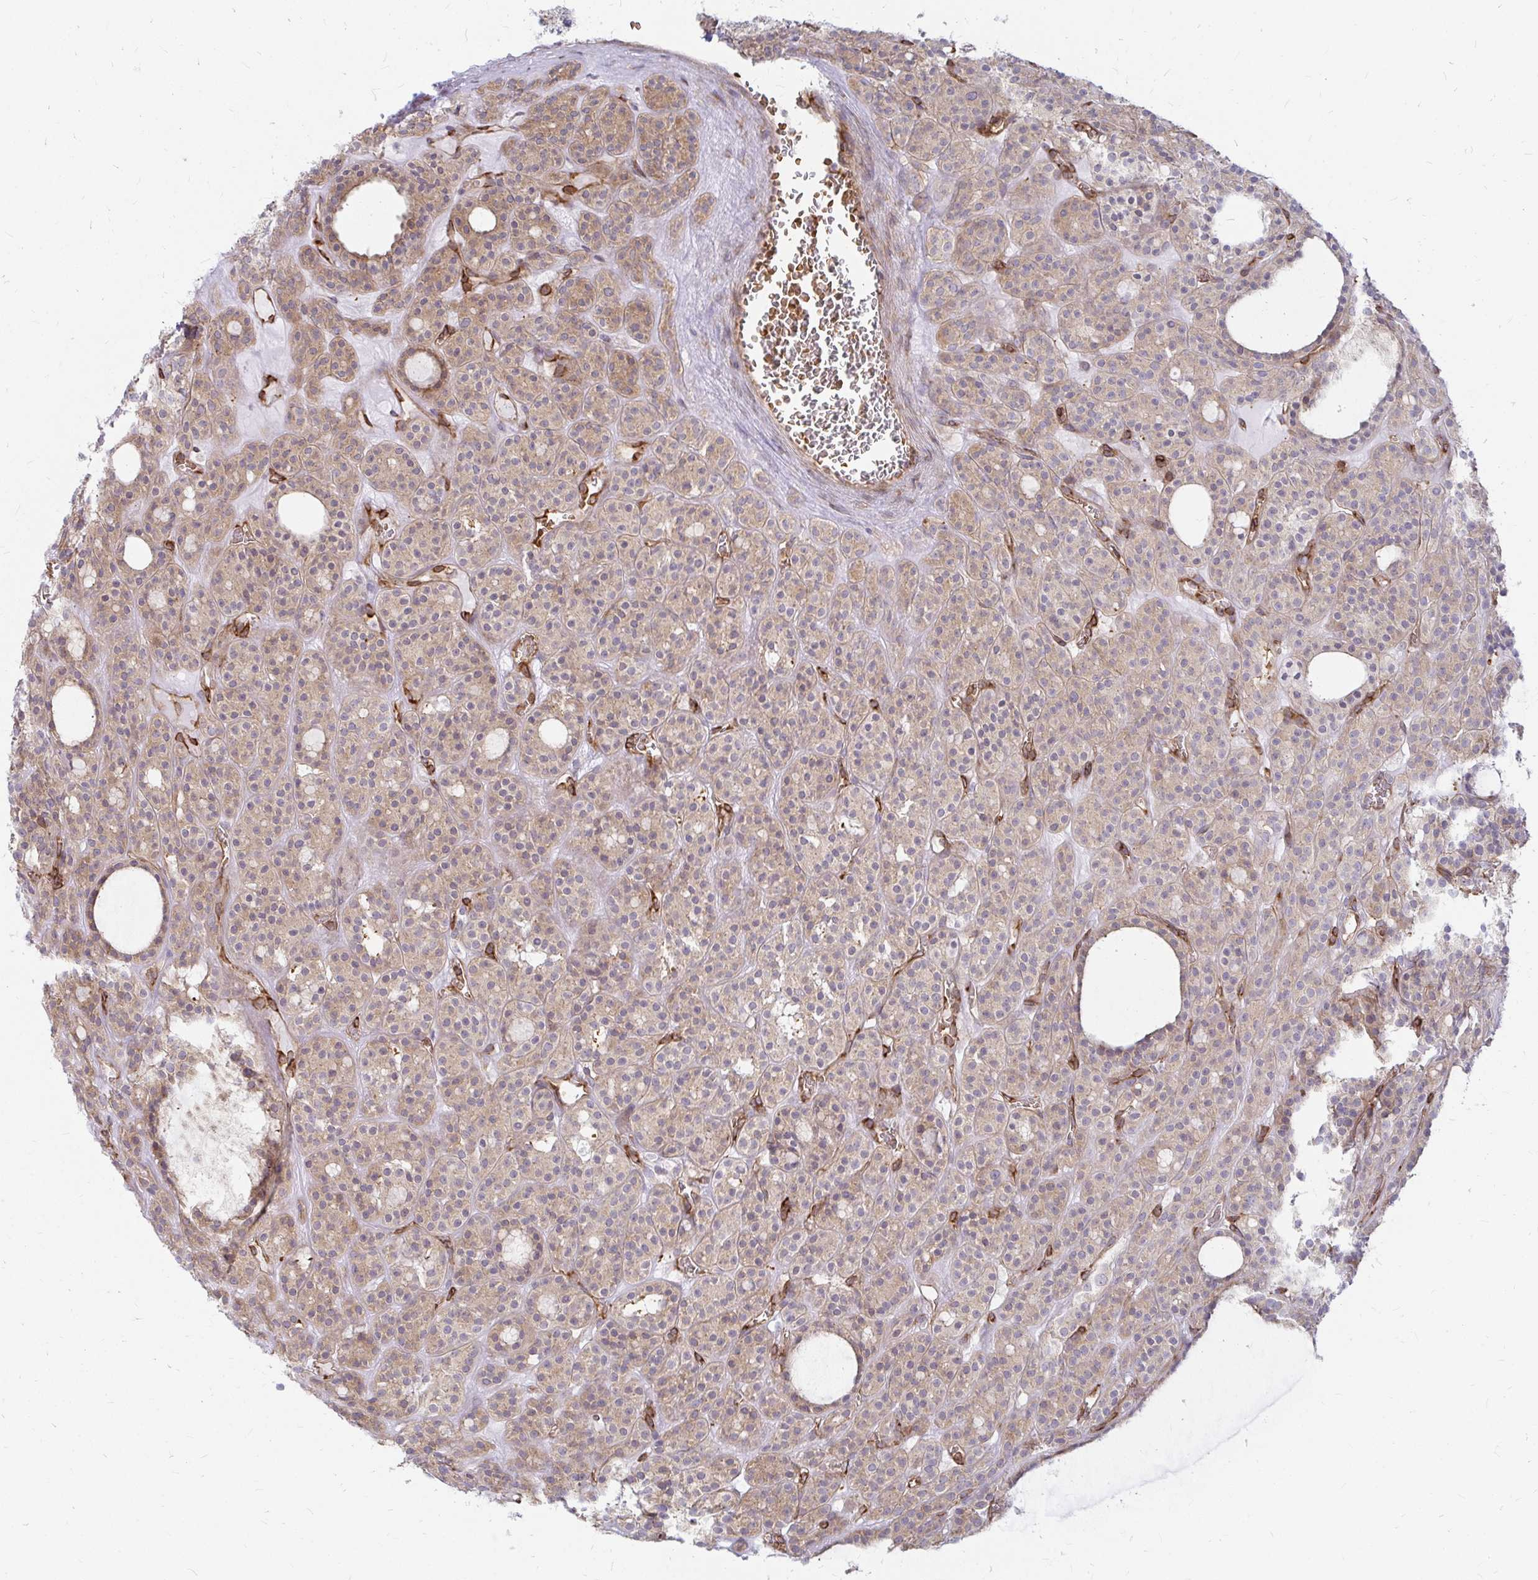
{"staining": {"intensity": "weak", "quantity": ">75%", "location": "cytoplasmic/membranous"}, "tissue": "thyroid cancer", "cell_type": "Tumor cells", "image_type": "cancer", "snomed": [{"axis": "morphology", "description": "Follicular adenoma carcinoma, NOS"}, {"axis": "topography", "description": "Thyroid gland"}], "caption": "Immunohistochemical staining of thyroid cancer (follicular adenoma carcinoma) displays weak cytoplasmic/membranous protein positivity in about >75% of tumor cells.", "gene": "CAST", "patient": {"sex": "female", "age": 63}}